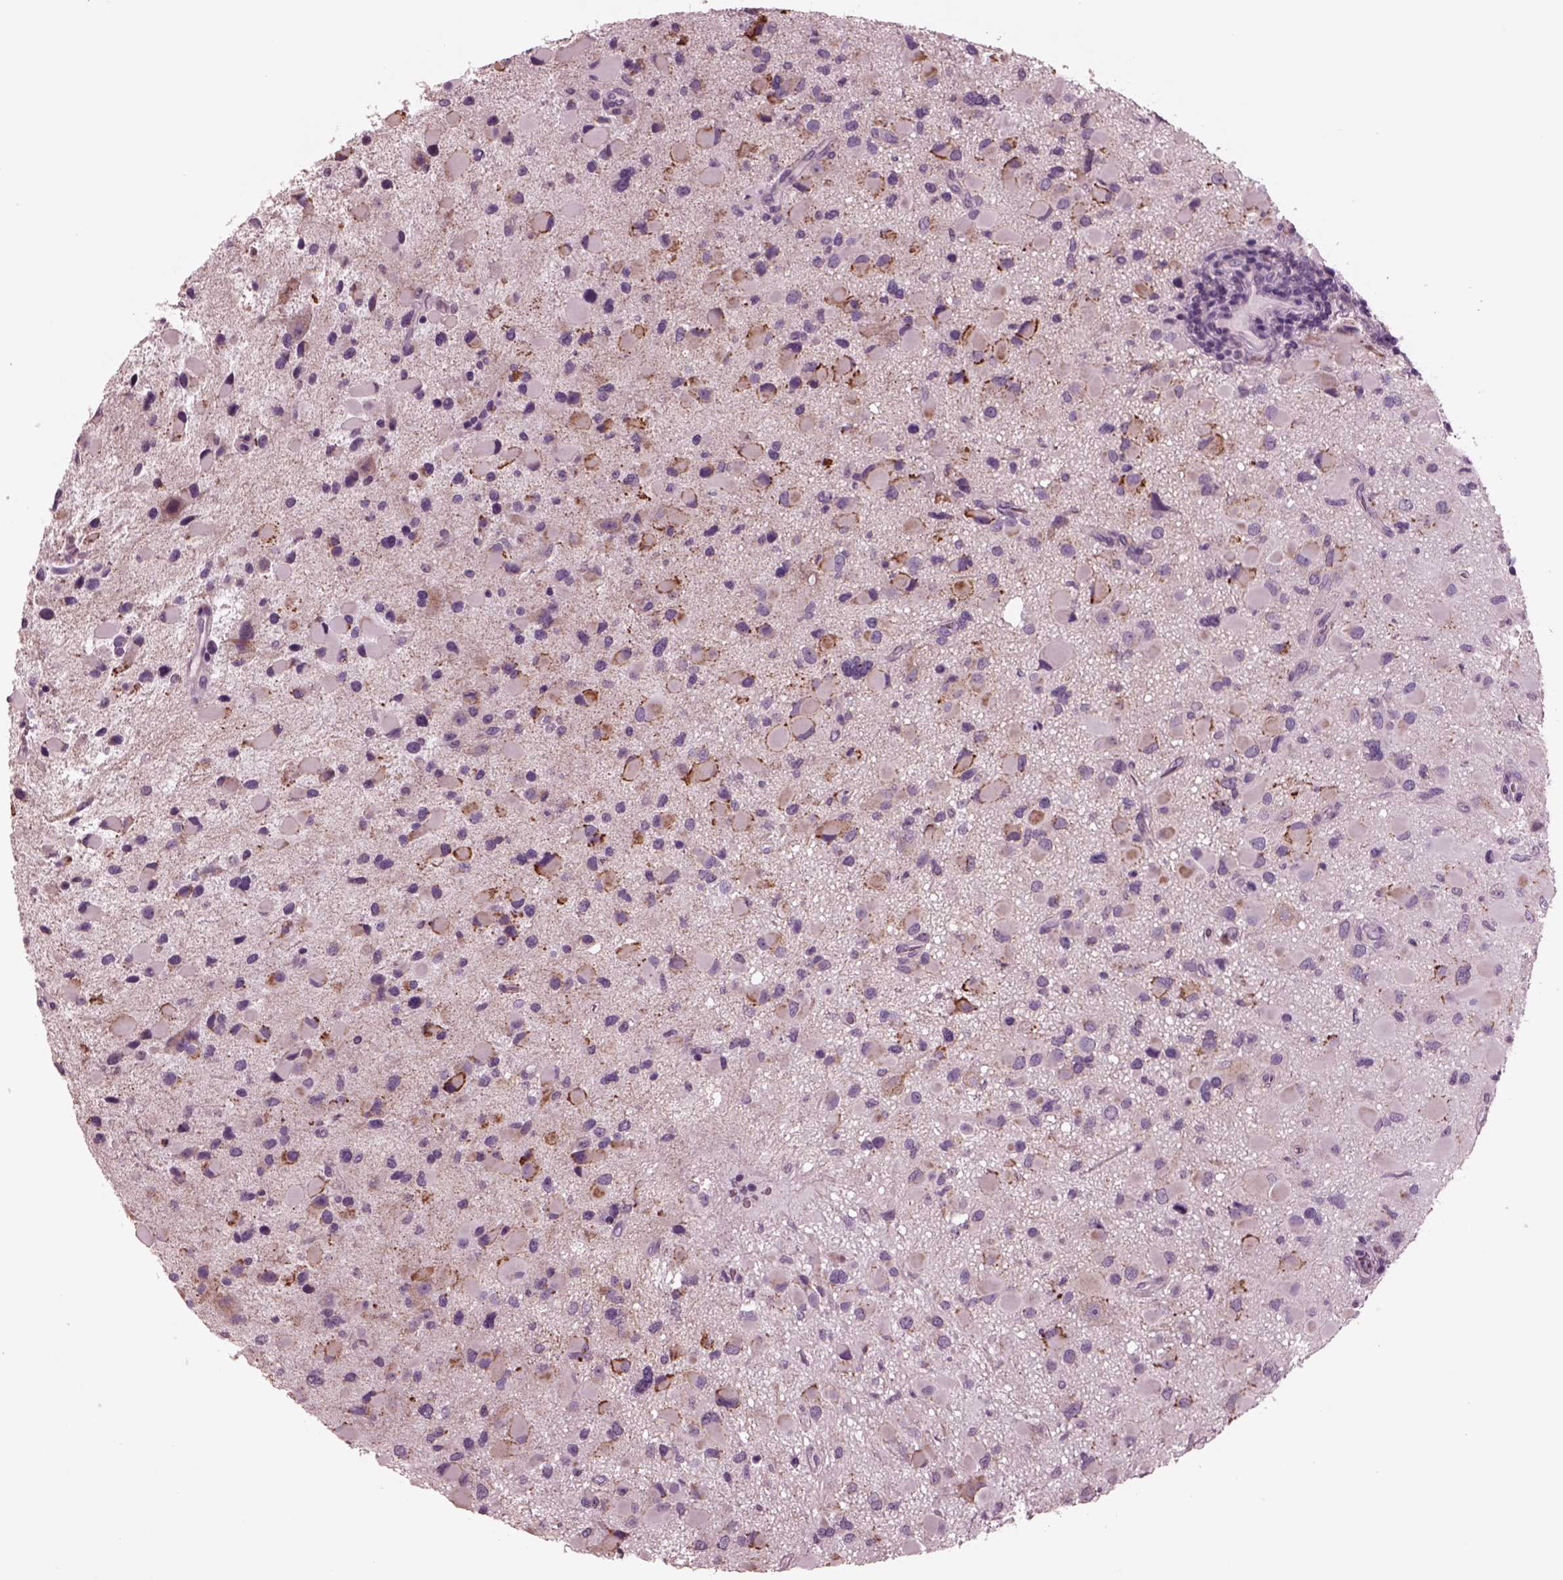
{"staining": {"intensity": "strong", "quantity": "<25%", "location": "cytoplasmic/membranous"}, "tissue": "glioma", "cell_type": "Tumor cells", "image_type": "cancer", "snomed": [{"axis": "morphology", "description": "Glioma, malignant, Low grade"}, {"axis": "topography", "description": "Brain"}], "caption": "An IHC image of neoplastic tissue is shown. Protein staining in brown shows strong cytoplasmic/membranous positivity in malignant low-grade glioma within tumor cells. (DAB = brown stain, brightfield microscopy at high magnification).", "gene": "AP4M1", "patient": {"sex": "female", "age": 32}}